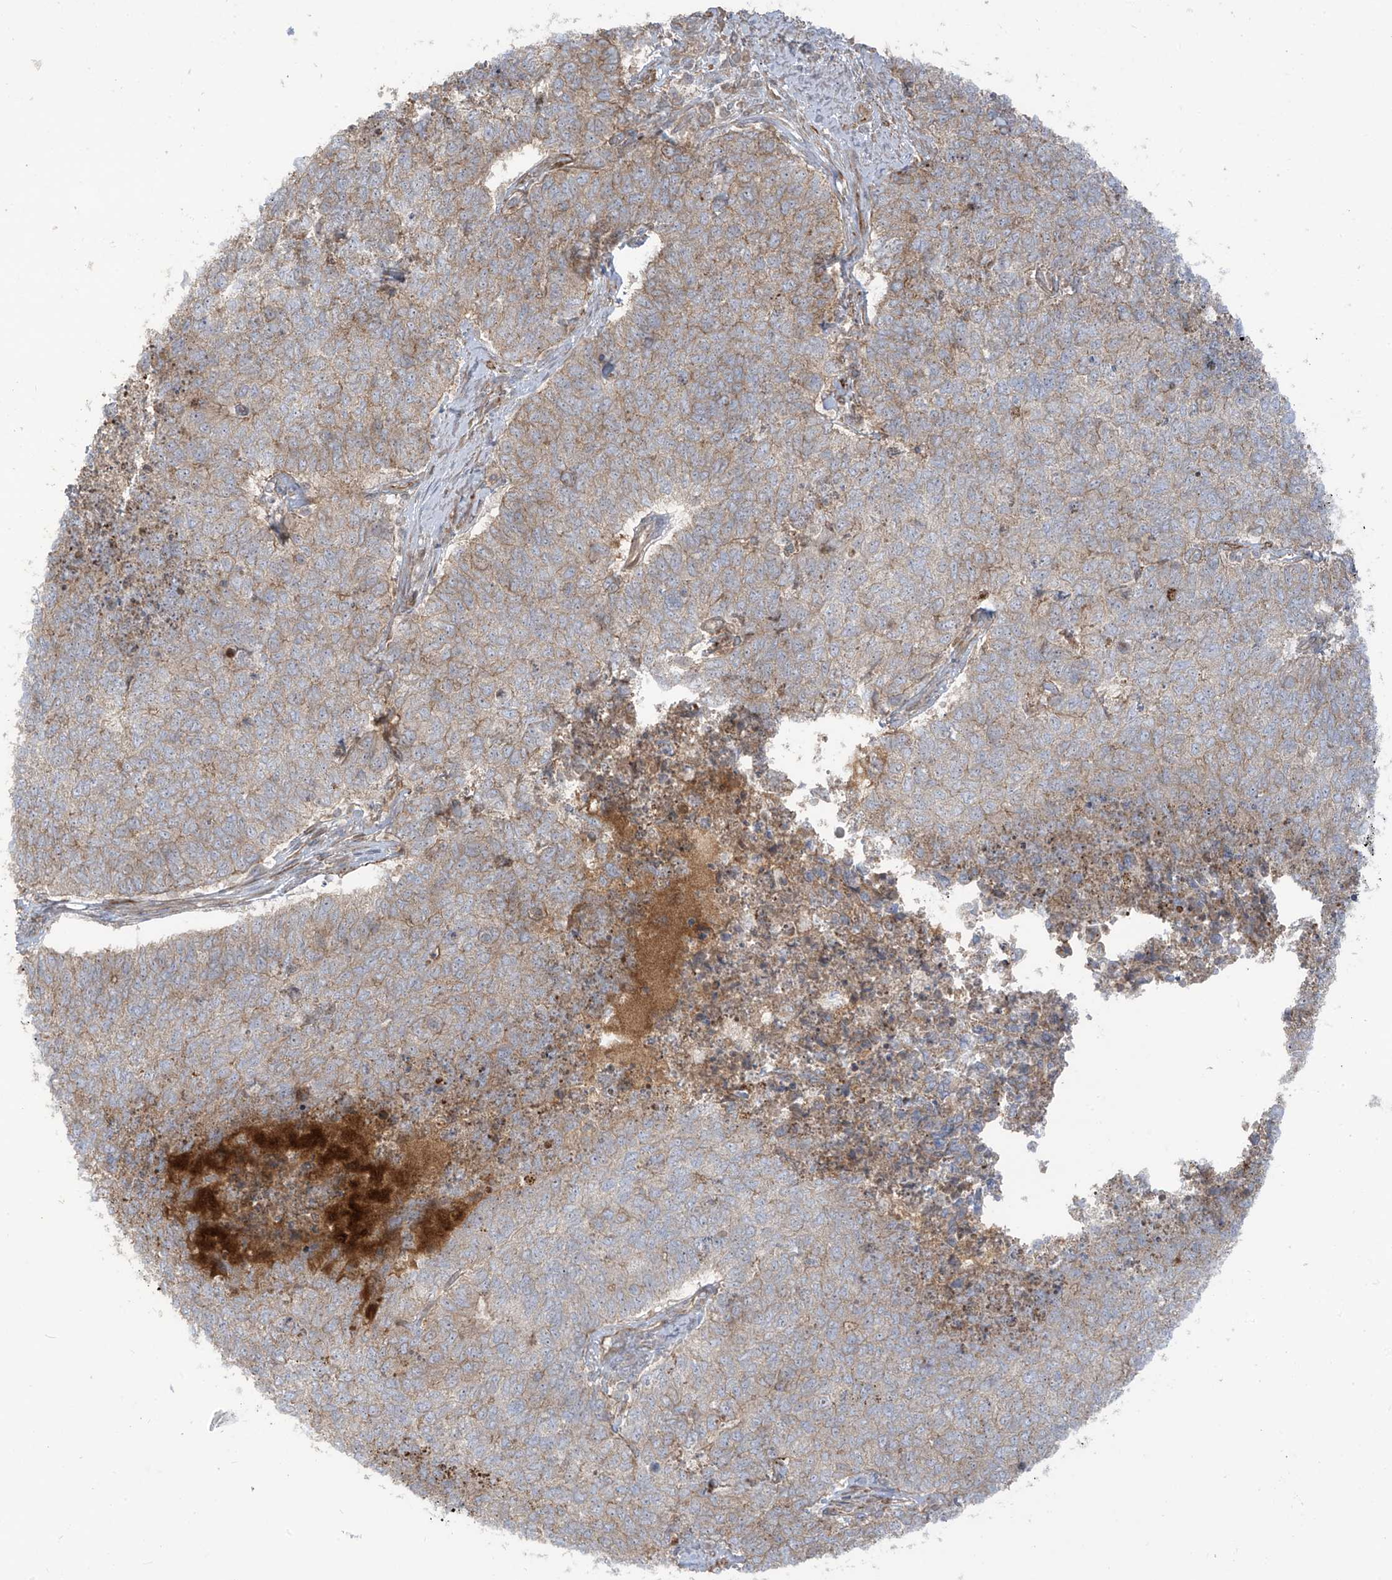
{"staining": {"intensity": "moderate", "quantity": "25%-75%", "location": "cytoplasmic/membranous"}, "tissue": "cervical cancer", "cell_type": "Tumor cells", "image_type": "cancer", "snomed": [{"axis": "morphology", "description": "Squamous cell carcinoma, NOS"}, {"axis": "topography", "description": "Cervix"}], "caption": "Immunohistochemical staining of human squamous cell carcinoma (cervical) demonstrates medium levels of moderate cytoplasmic/membranous protein positivity in approximately 25%-75% of tumor cells. Nuclei are stained in blue.", "gene": "ENTR1", "patient": {"sex": "female", "age": 63}}